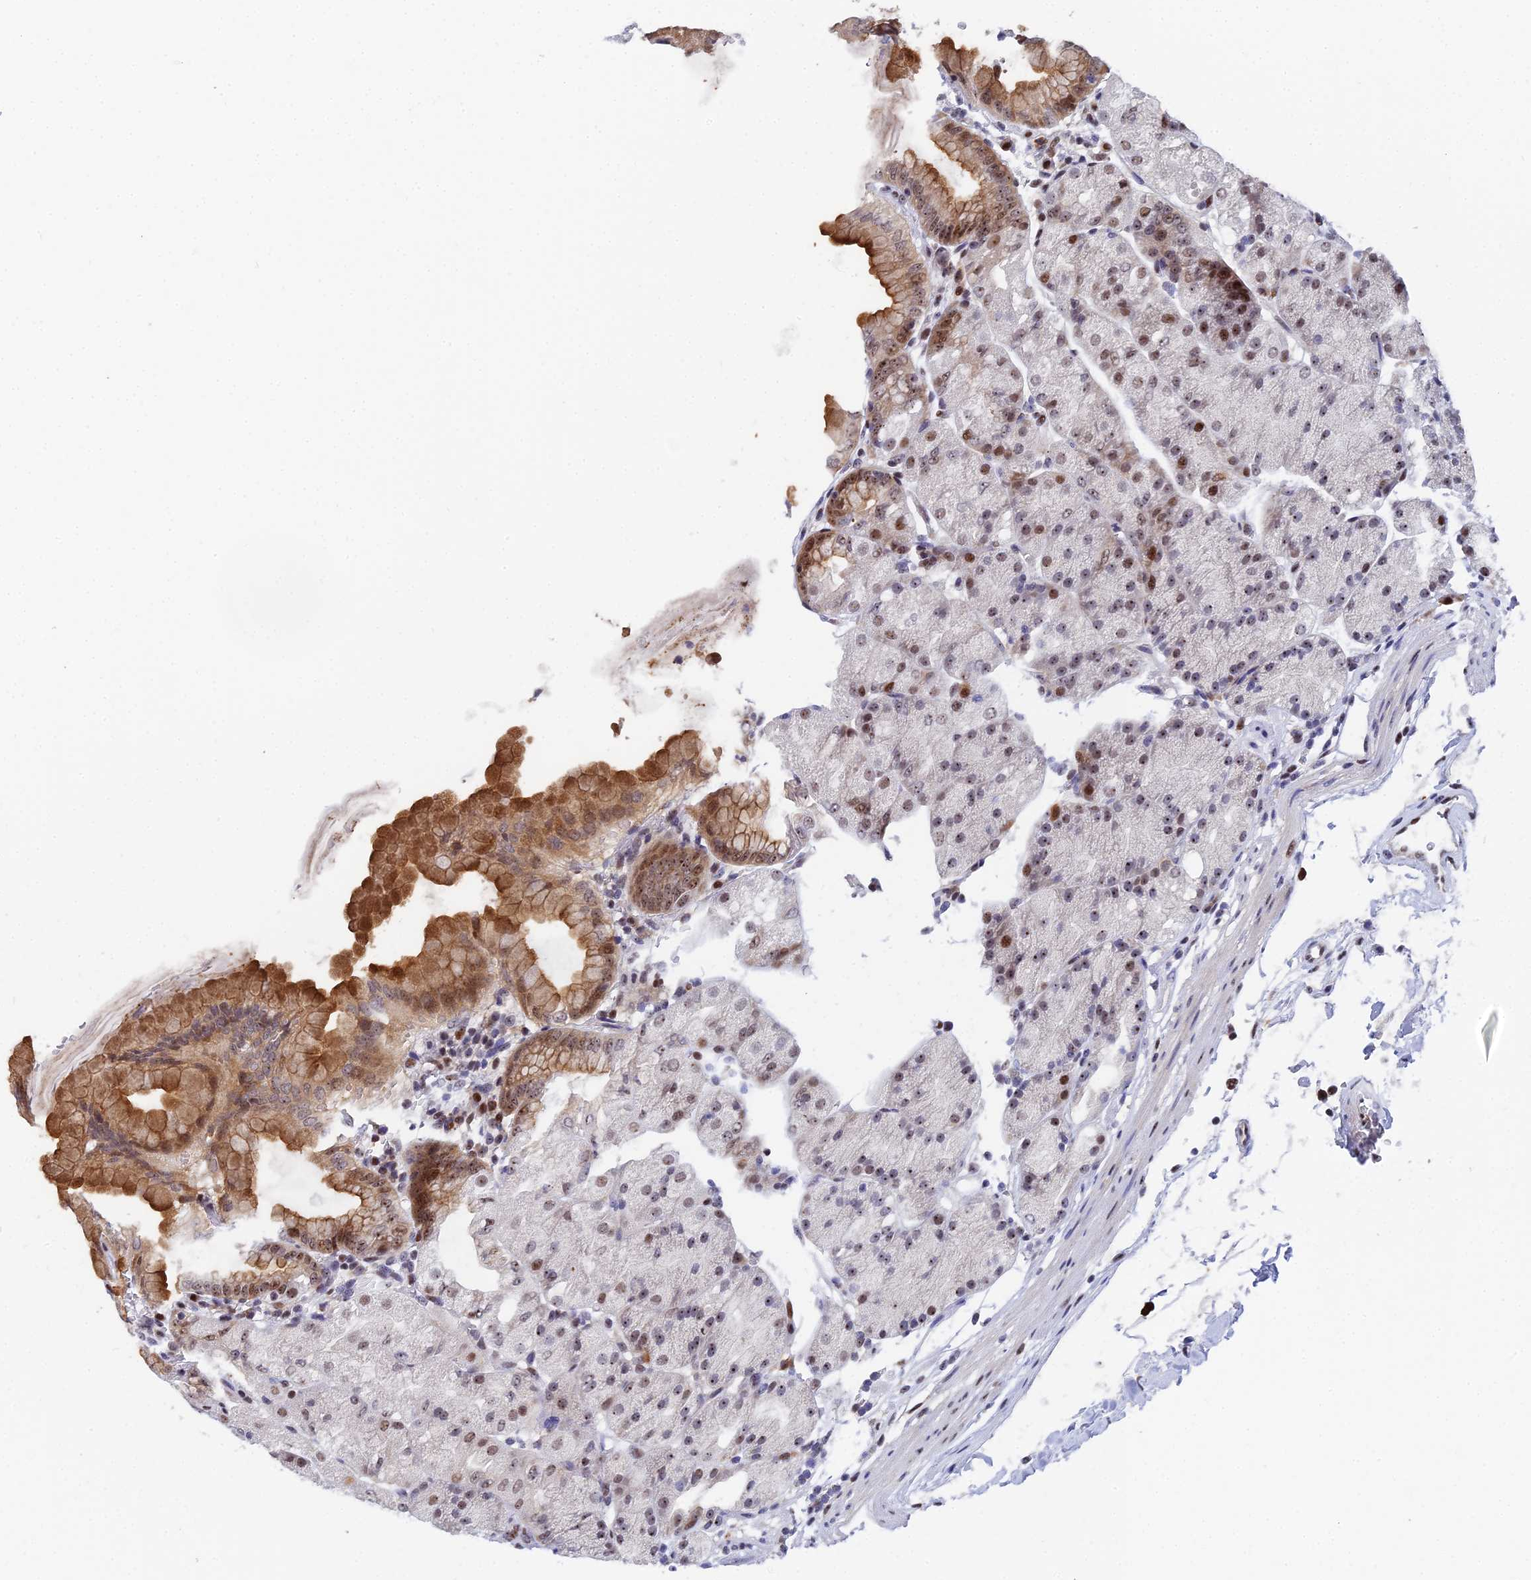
{"staining": {"intensity": "moderate", "quantity": ">75%", "location": "cytoplasmic/membranous,nuclear"}, "tissue": "stomach", "cell_type": "Glandular cells", "image_type": "normal", "snomed": [{"axis": "morphology", "description": "Normal tissue, NOS"}, {"axis": "topography", "description": "Stomach, upper"}, {"axis": "topography", "description": "Stomach, lower"}], "caption": "A brown stain shows moderate cytoplasmic/membranous,nuclear staining of a protein in glandular cells of unremarkable human stomach.", "gene": "TIFA", "patient": {"sex": "male", "age": 62}}